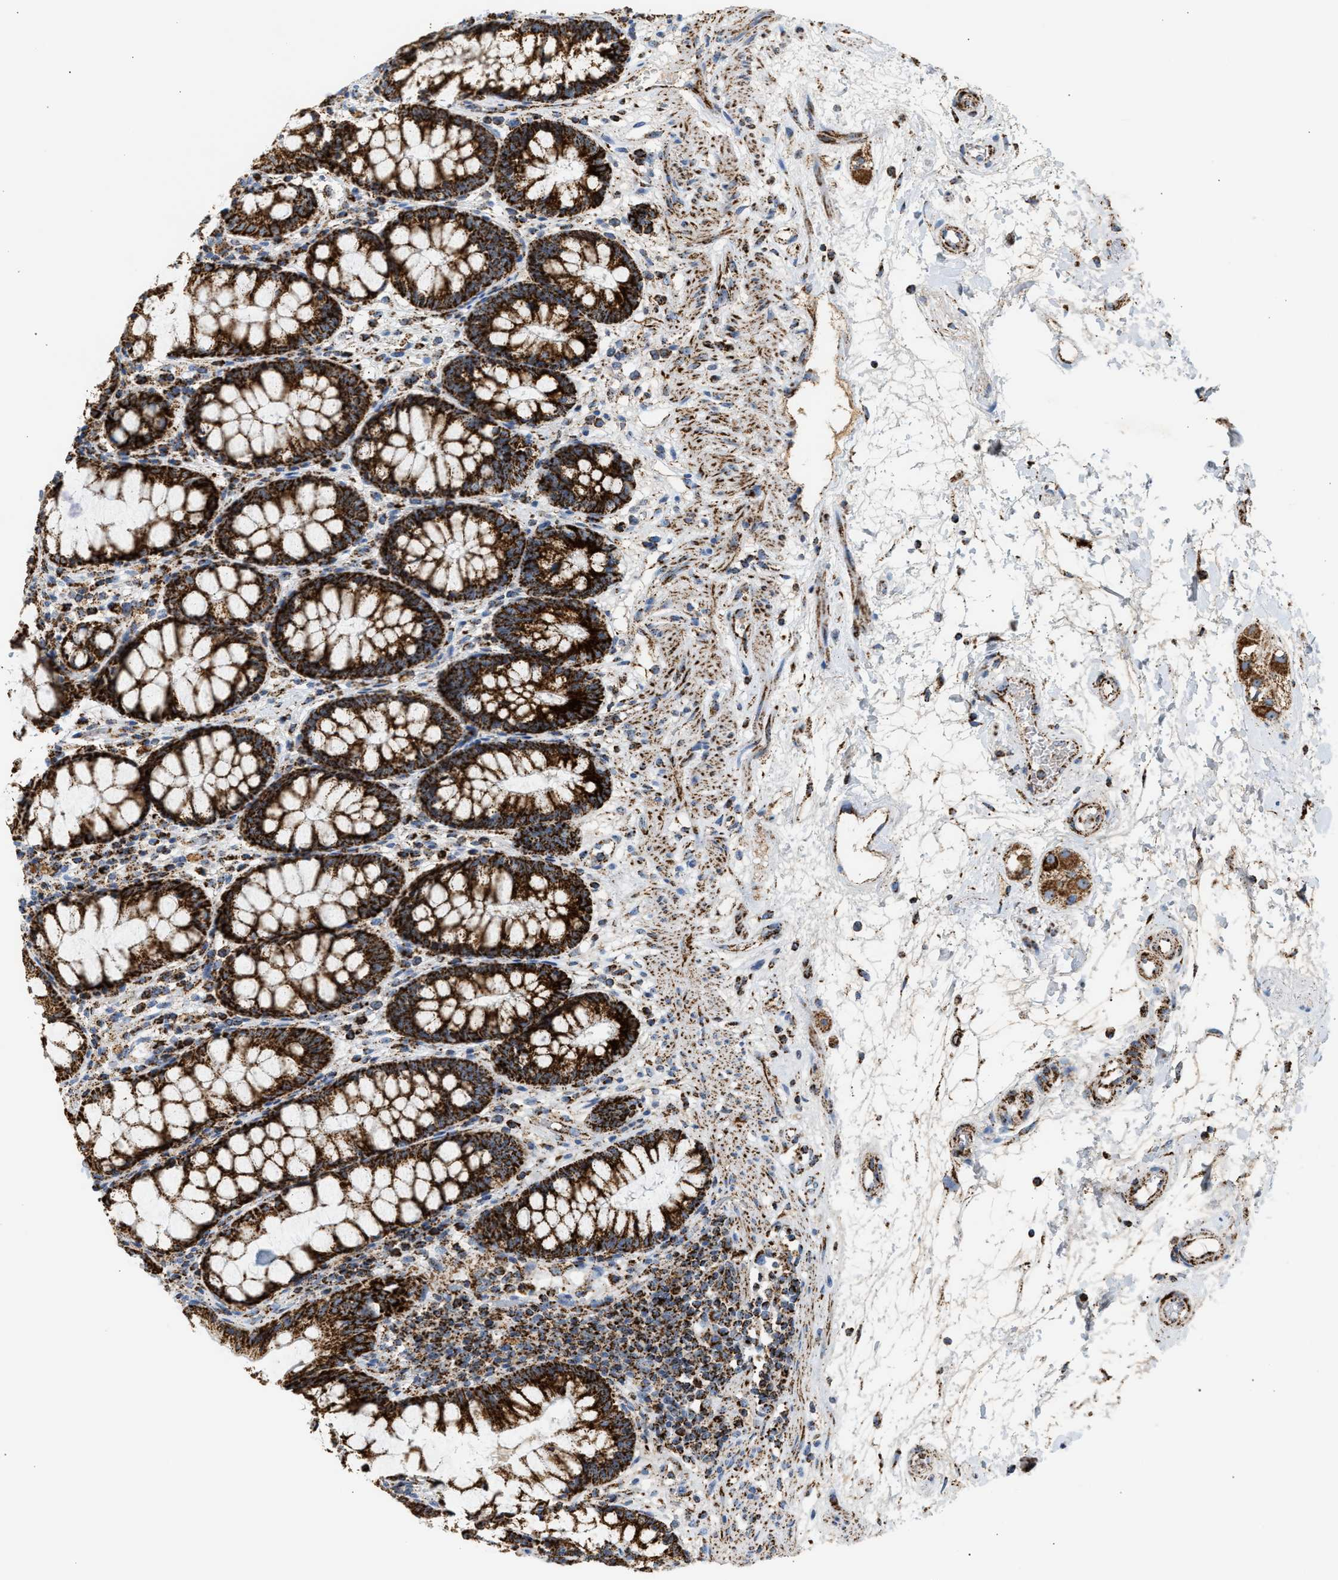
{"staining": {"intensity": "strong", "quantity": ">75%", "location": "cytoplasmic/membranous"}, "tissue": "rectum", "cell_type": "Glandular cells", "image_type": "normal", "snomed": [{"axis": "morphology", "description": "Normal tissue, NOS"}, {"axis": "topography", "description": "Rectum"}], "caption": "Rectum stained with DAB (3,3'-diaminobenzidine) immunohistochemistry shows high levels of strong cytoplasmic/membranous staining in approximately >75% of glandular cells. Immunohistochemistry stains the protein in brown and the nuclei are stained blue.", "gene": "OGDH", "patient": {"sex": "male", "age": 64}}